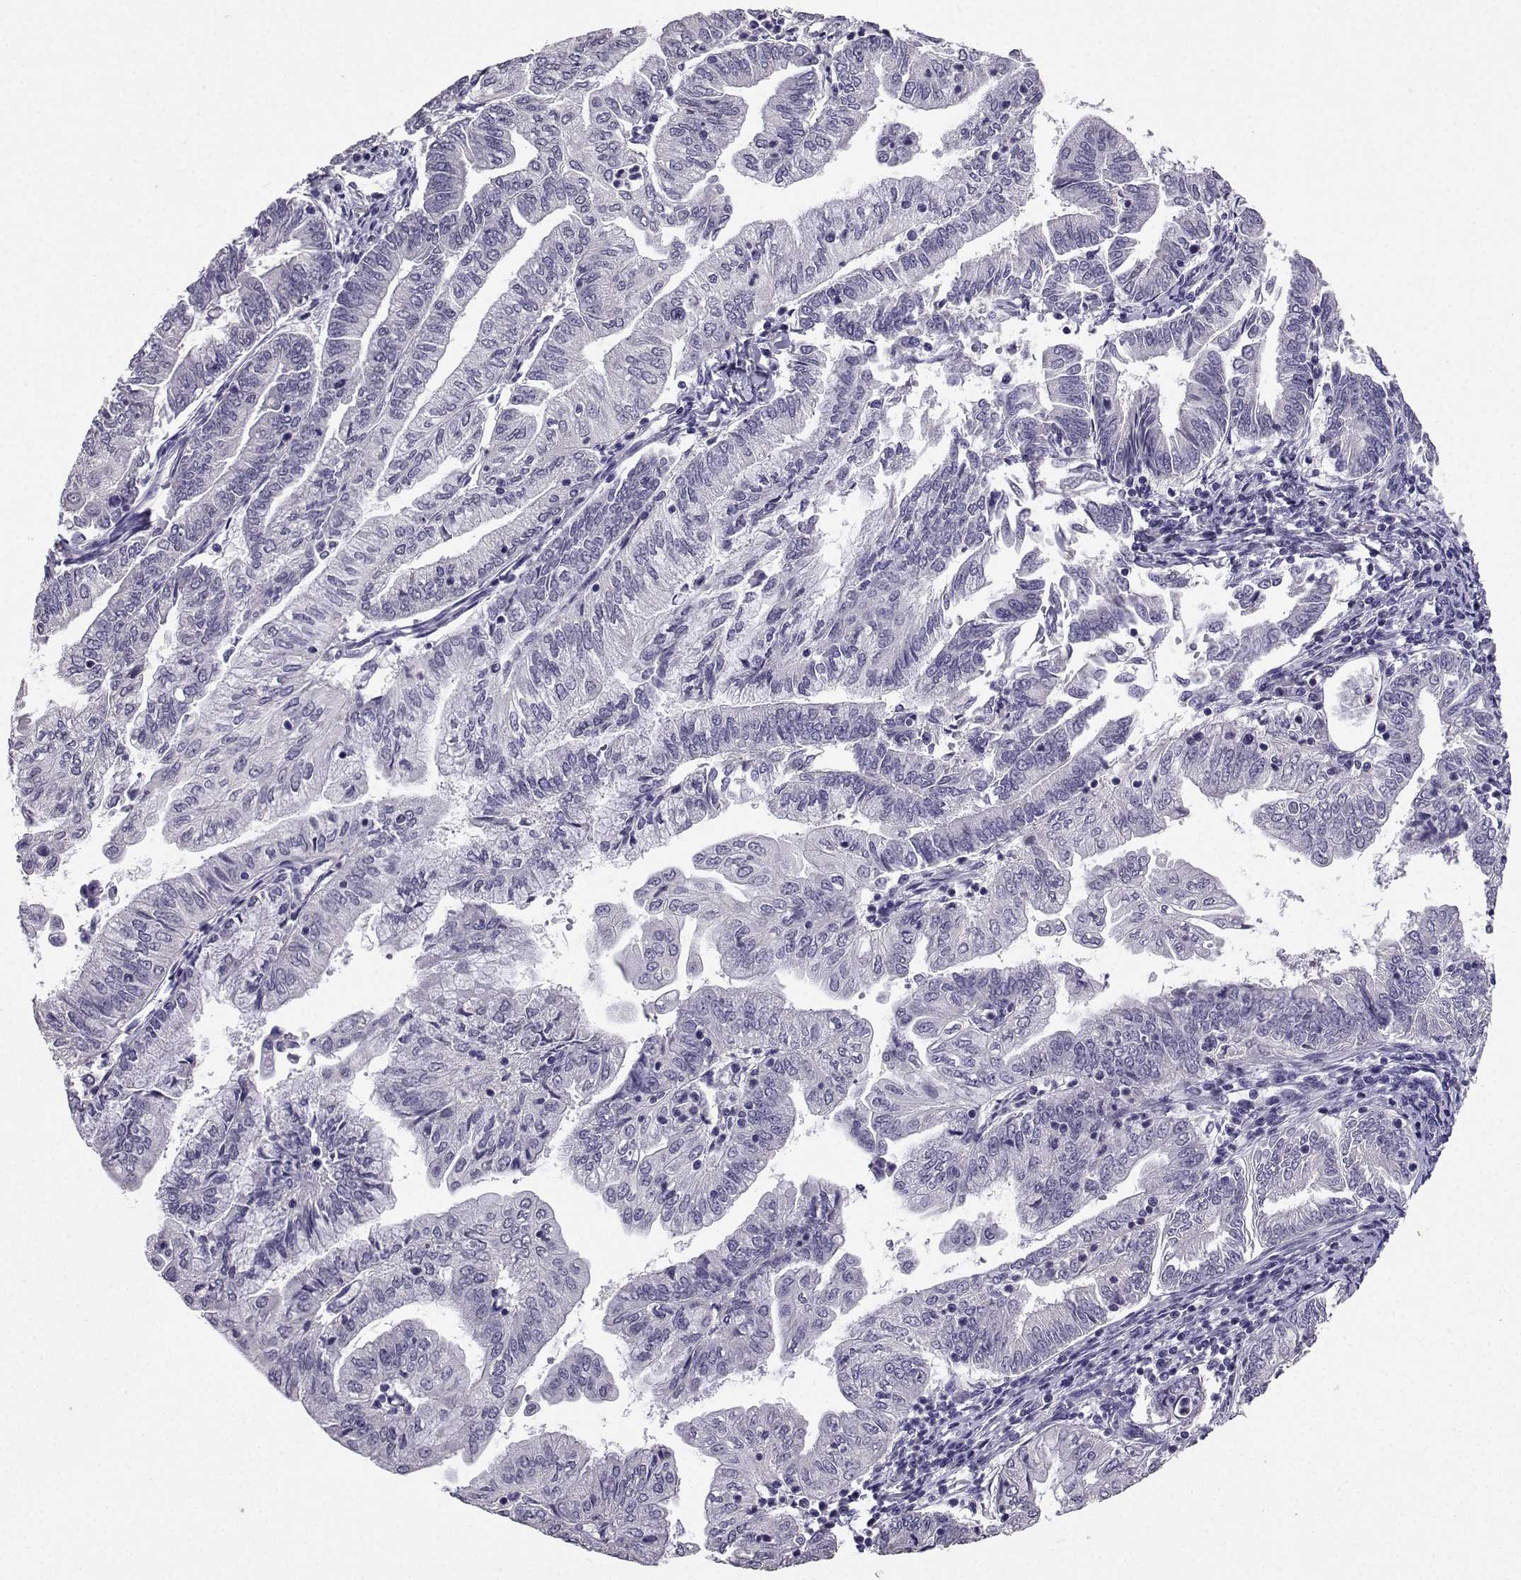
{"staining": {"intensity": "negative", "quantity": "none", "location": "none"}, "tissue": "endometrial cancer", "cell_type": "Tumor cells", "image_type": "cancer", "snomed": [{"axis": "morphology", "description": "Adenocarcinoma, NOS"}, {"axis": "topography", "description": "Endometrium"}], "caption": "Immunohistochemical staining of adenocarcinoma (endometrial) demonstrates no significant staining in tumor cells.", "gene": "SPAG11B", "patient": {"sex": "female", "age": 55}}